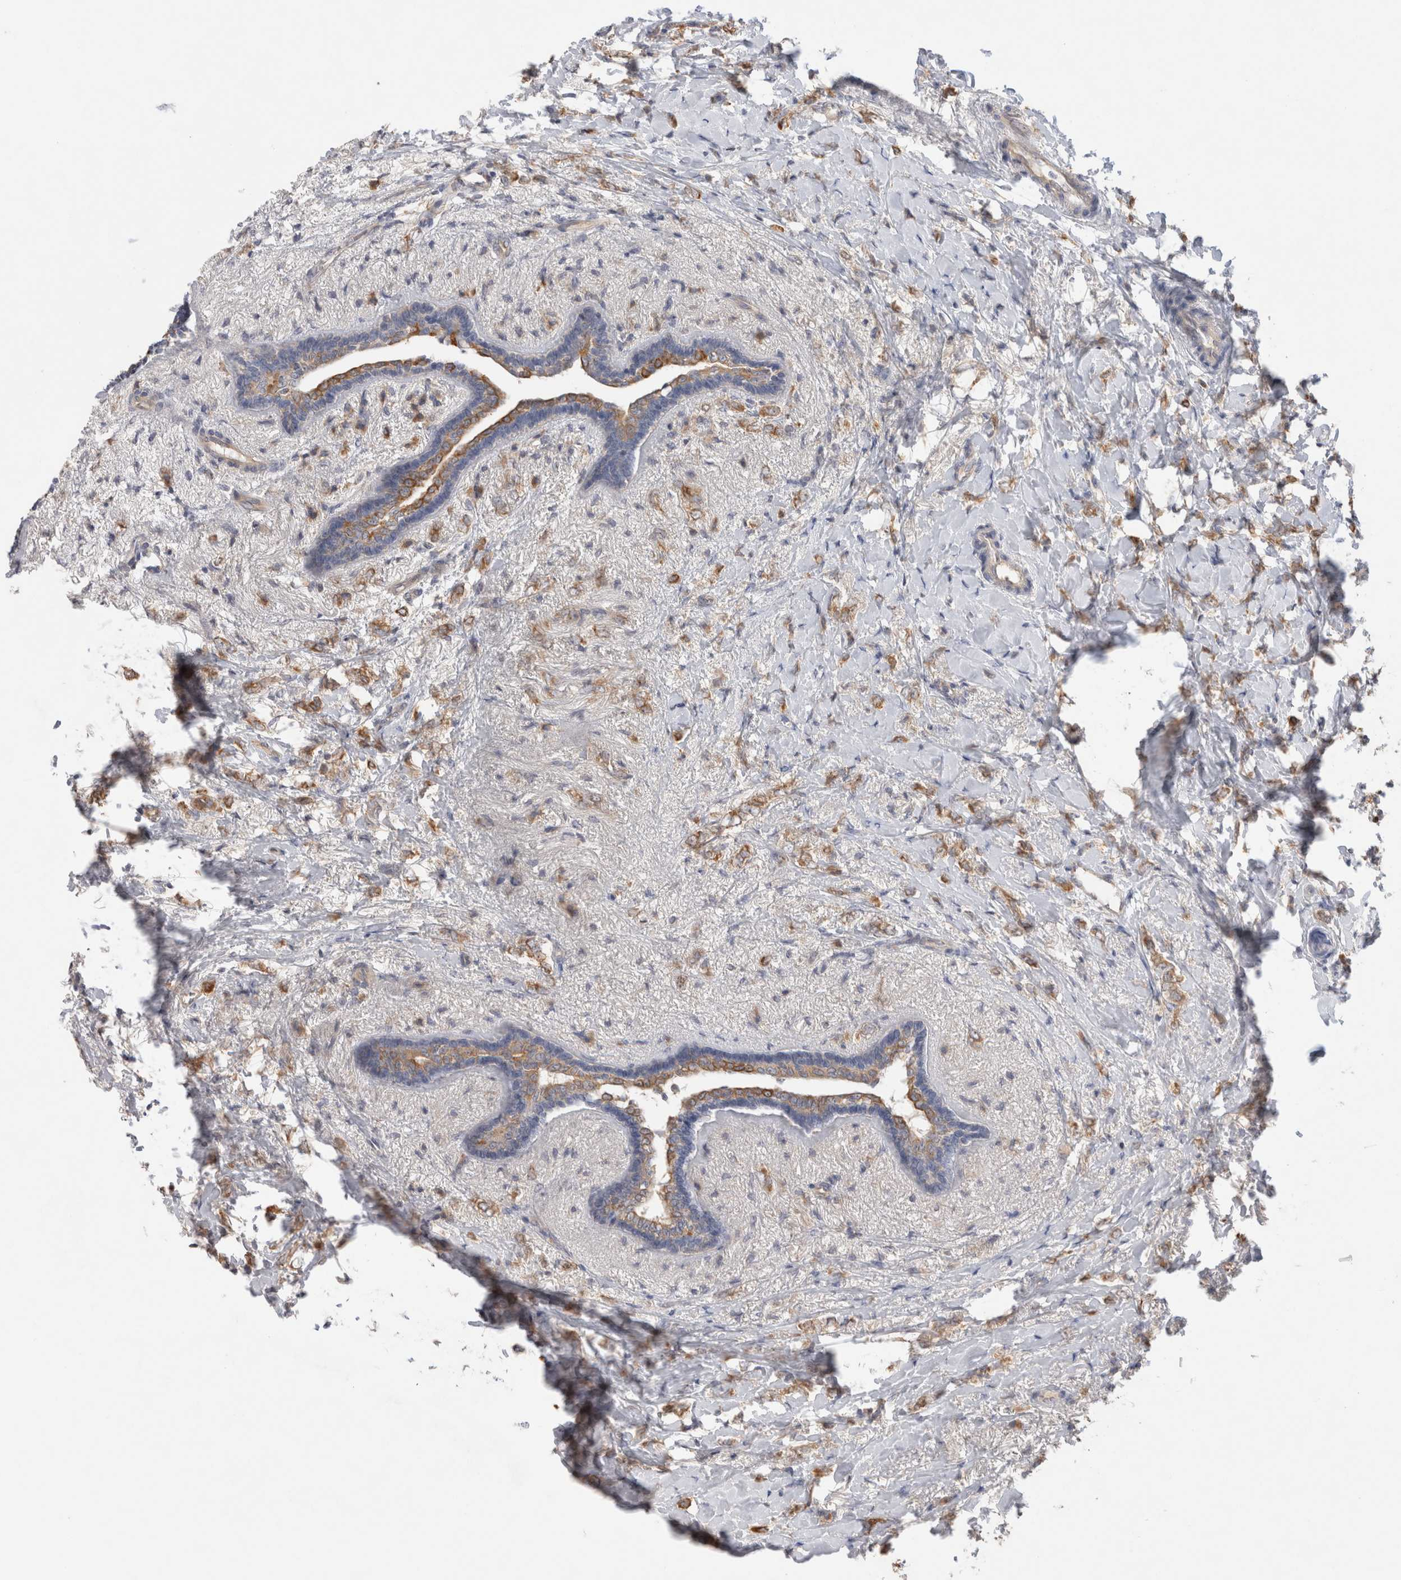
{"staining": {"intensity": "moderate", "quantity": ">75%", "location": "cytoplasmic/membranous"}, "tissue": "breast cancer", "cell_type": "Tumor cells", "image_type": "cancer", "snomed": [{"axis": "morphology", "description": "Normal tissue, NOS"}, {"axis": "morphology", "description": "Lobular carcinoma"}, {"axis": "topography", "description": "Breast"}], "caption": "Immunohistochemistry (IHC) (DAB) staining of human breast cancer (lobular carcinoma) exhibits moderate cytoplasmic/membranous protein positivity in approximately >75% of tumor cells.", "gene": "GAS1", "patient": {"sex": "female", "age": 47}}